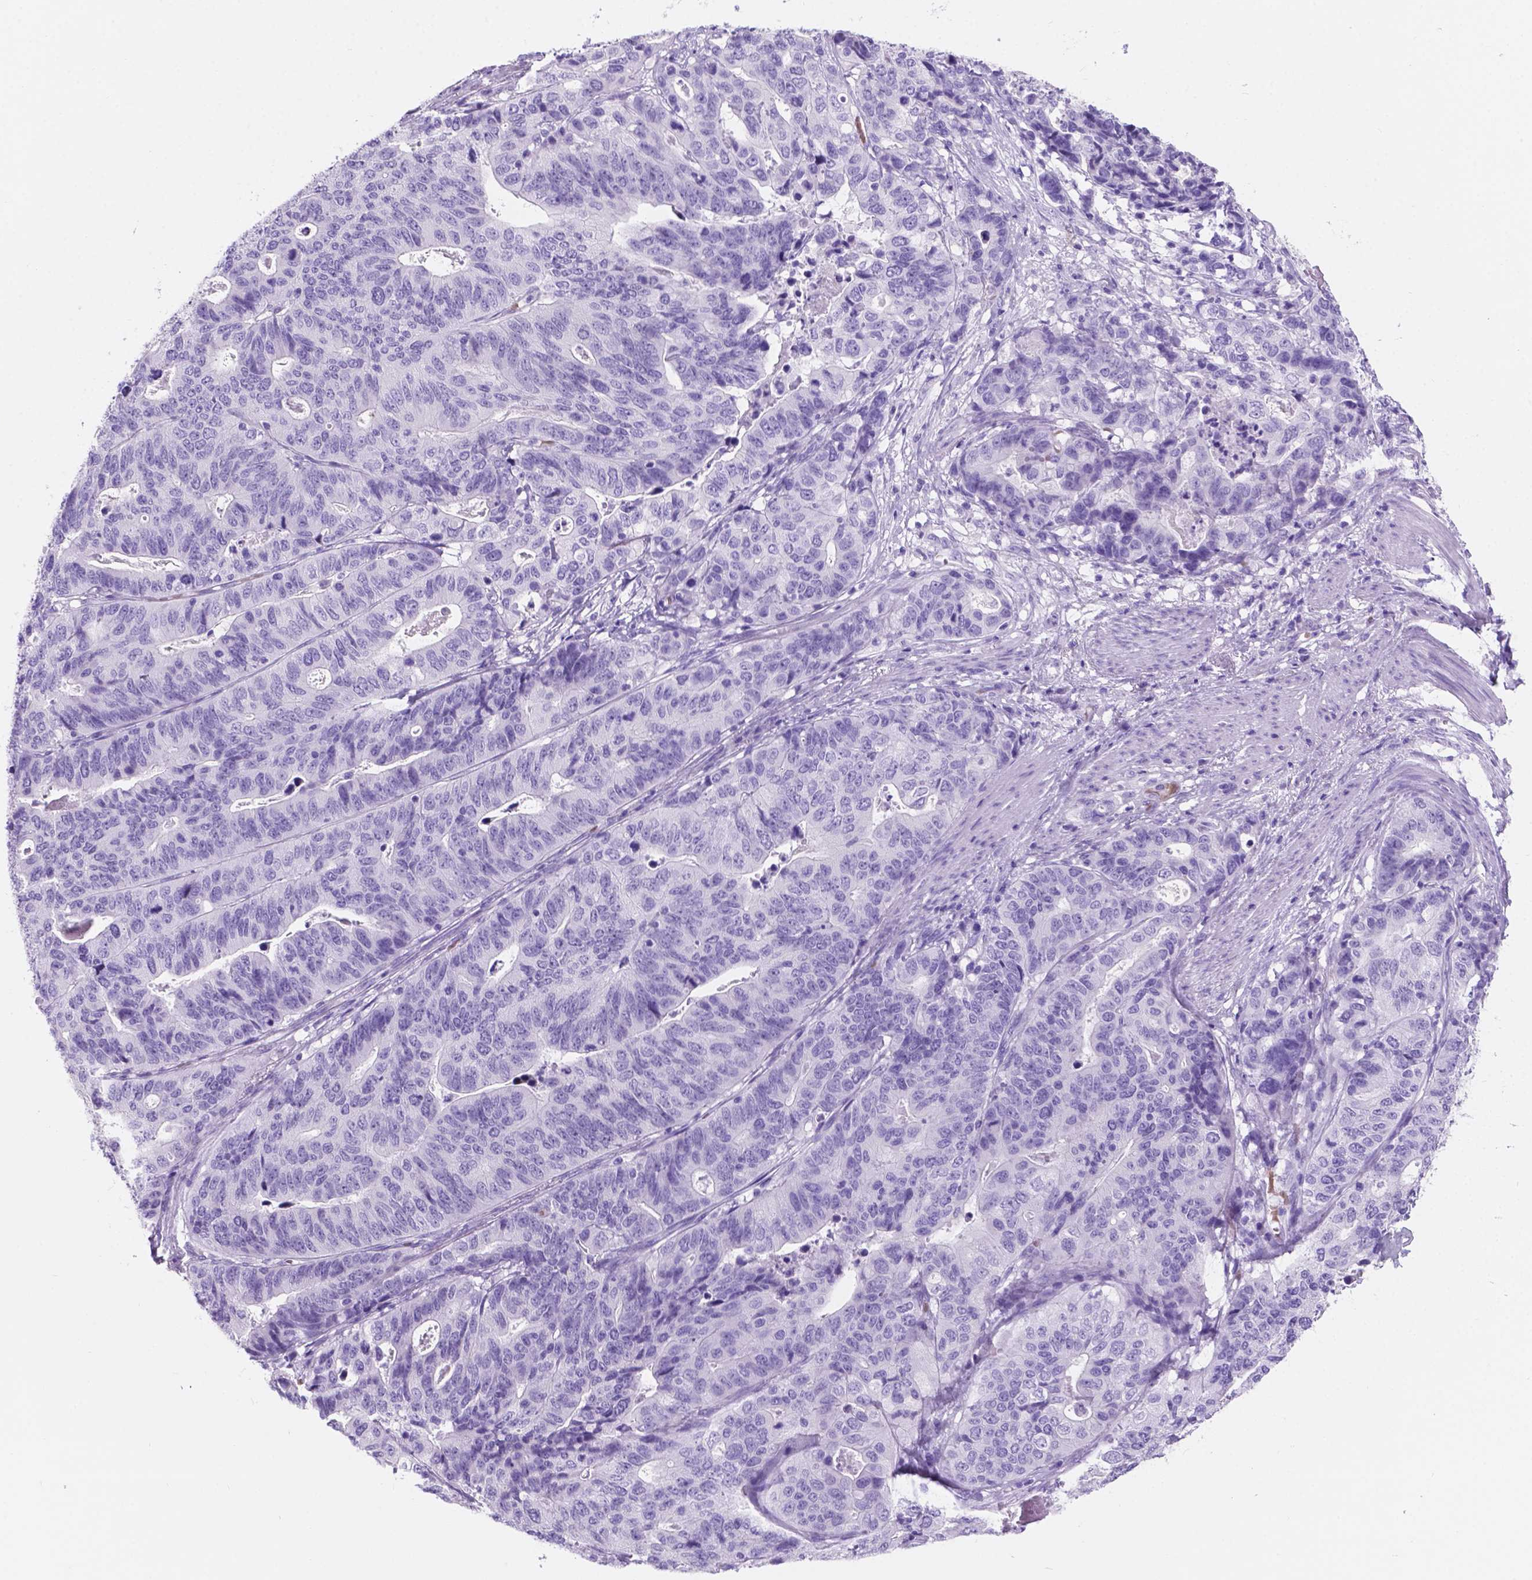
{"staining": {"intensity": "negative", "quantity": "none", "location": "none"}, "tissue": "stomach cancer", "cell_type": "Tumor cells", "image_type": "cancer", "snomed": [{"axis": "morphology", "description": "Adenocarcinoma, NOS"}, {"axis": "topography", "description": "Stomach, upper"}], "caption": "Image shows no protein positivity in tumor cells of stomach adenocarcinoma tissue. (DAB (3,3'-diaminobenzidine) immunohistochemistry, high magnification).", "gene": "GRIN2B", "patient": {"sex": "female", "age": 67}}